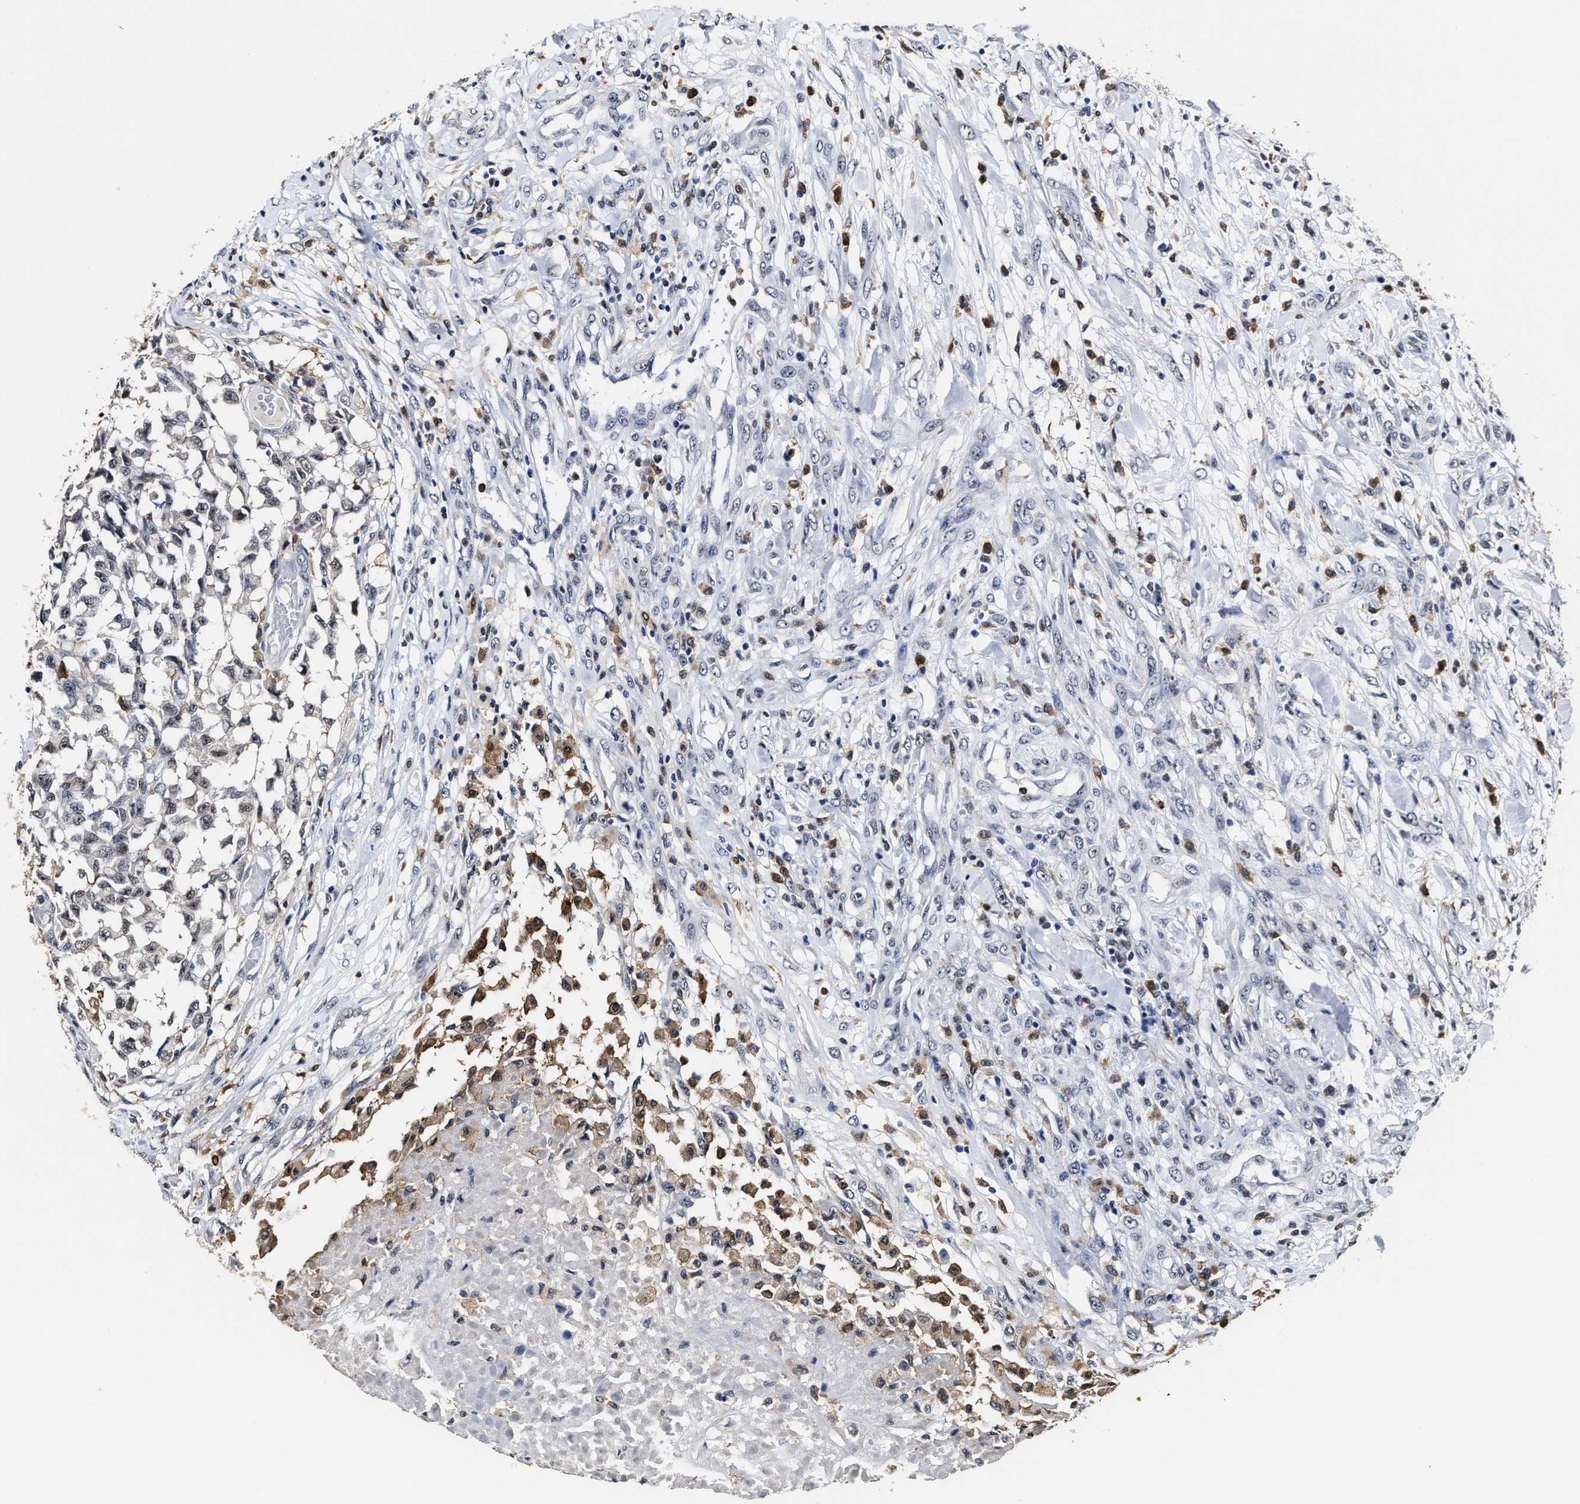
{"staining": {"intensity": "weak", "quantity": "<25%", "location": "nuclear"}, "tissue": "testis cancer", "cell_type": "Tumor cells", "image_type": "cancer", "snomed": [{"axis": "morphology", "description": "Seminoma, NOS"}, {"axis": "topography", "description": "Testis"}], "caption": "Immunohistochemical staining of testis cancer (seminoma) shows no significant staining in tumor cells.", "gene": "PRPF4B", "patient": {"sex": "male", "age": 59}}